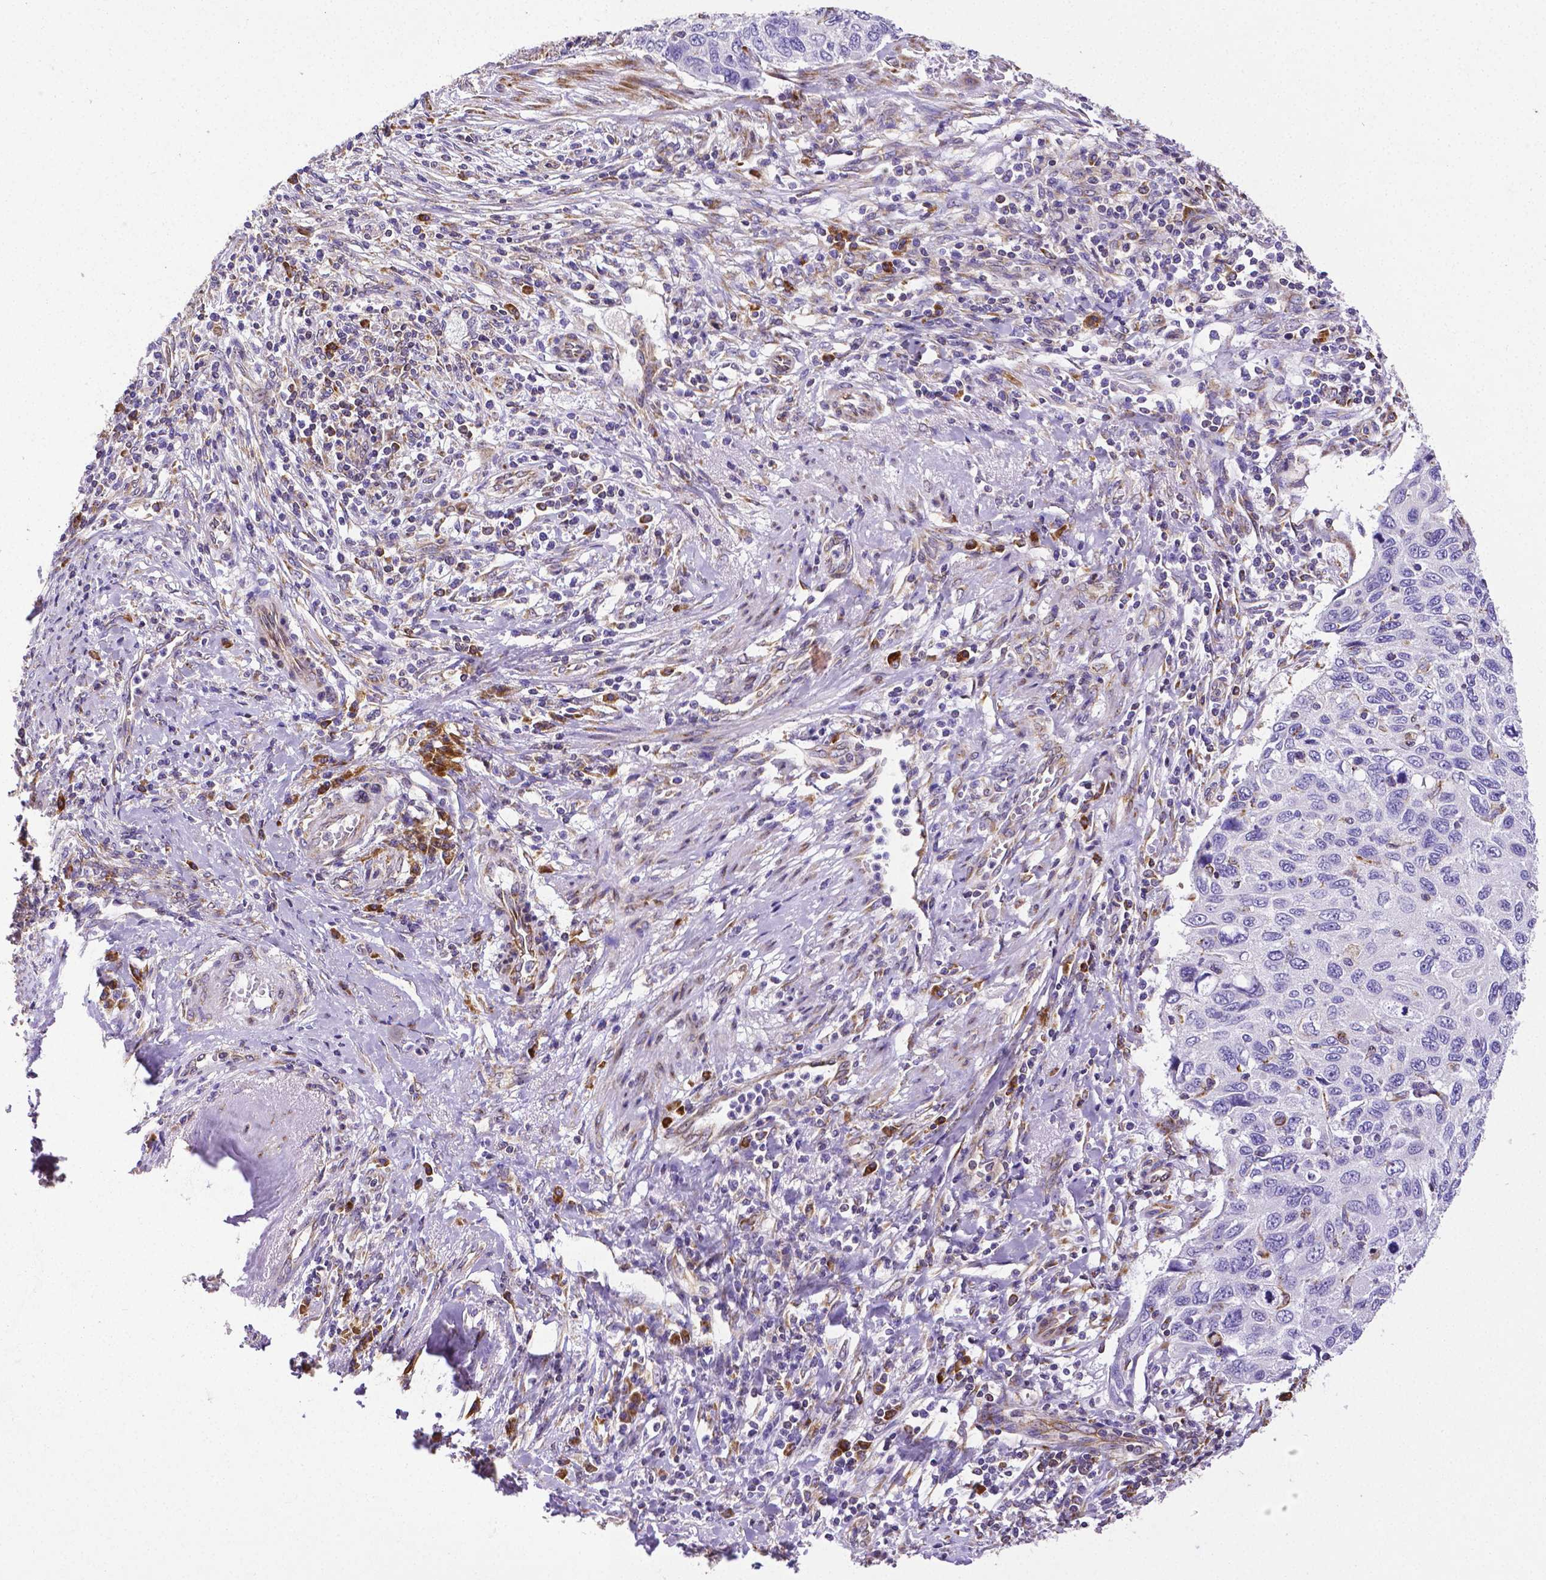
{"staining": {"intensity": "negative", "quantity": "none", "location": "none"}, "tissue": "cervical cancer", "cell_type": "Tumor cells", "image_type": "cancer", "snomed": [{"axis": "morphology", "description": "Squamous cell carcinoma, NOS"}, {"axis": "topography", "description": "Cervix"}], "caption": "Cervical squamous cell carcinoma was stained to show a protein in brown. There is no significant positivity in tumor cells.", "gene": "MTDH", "patient": {"sex": "female", "age": 70}}